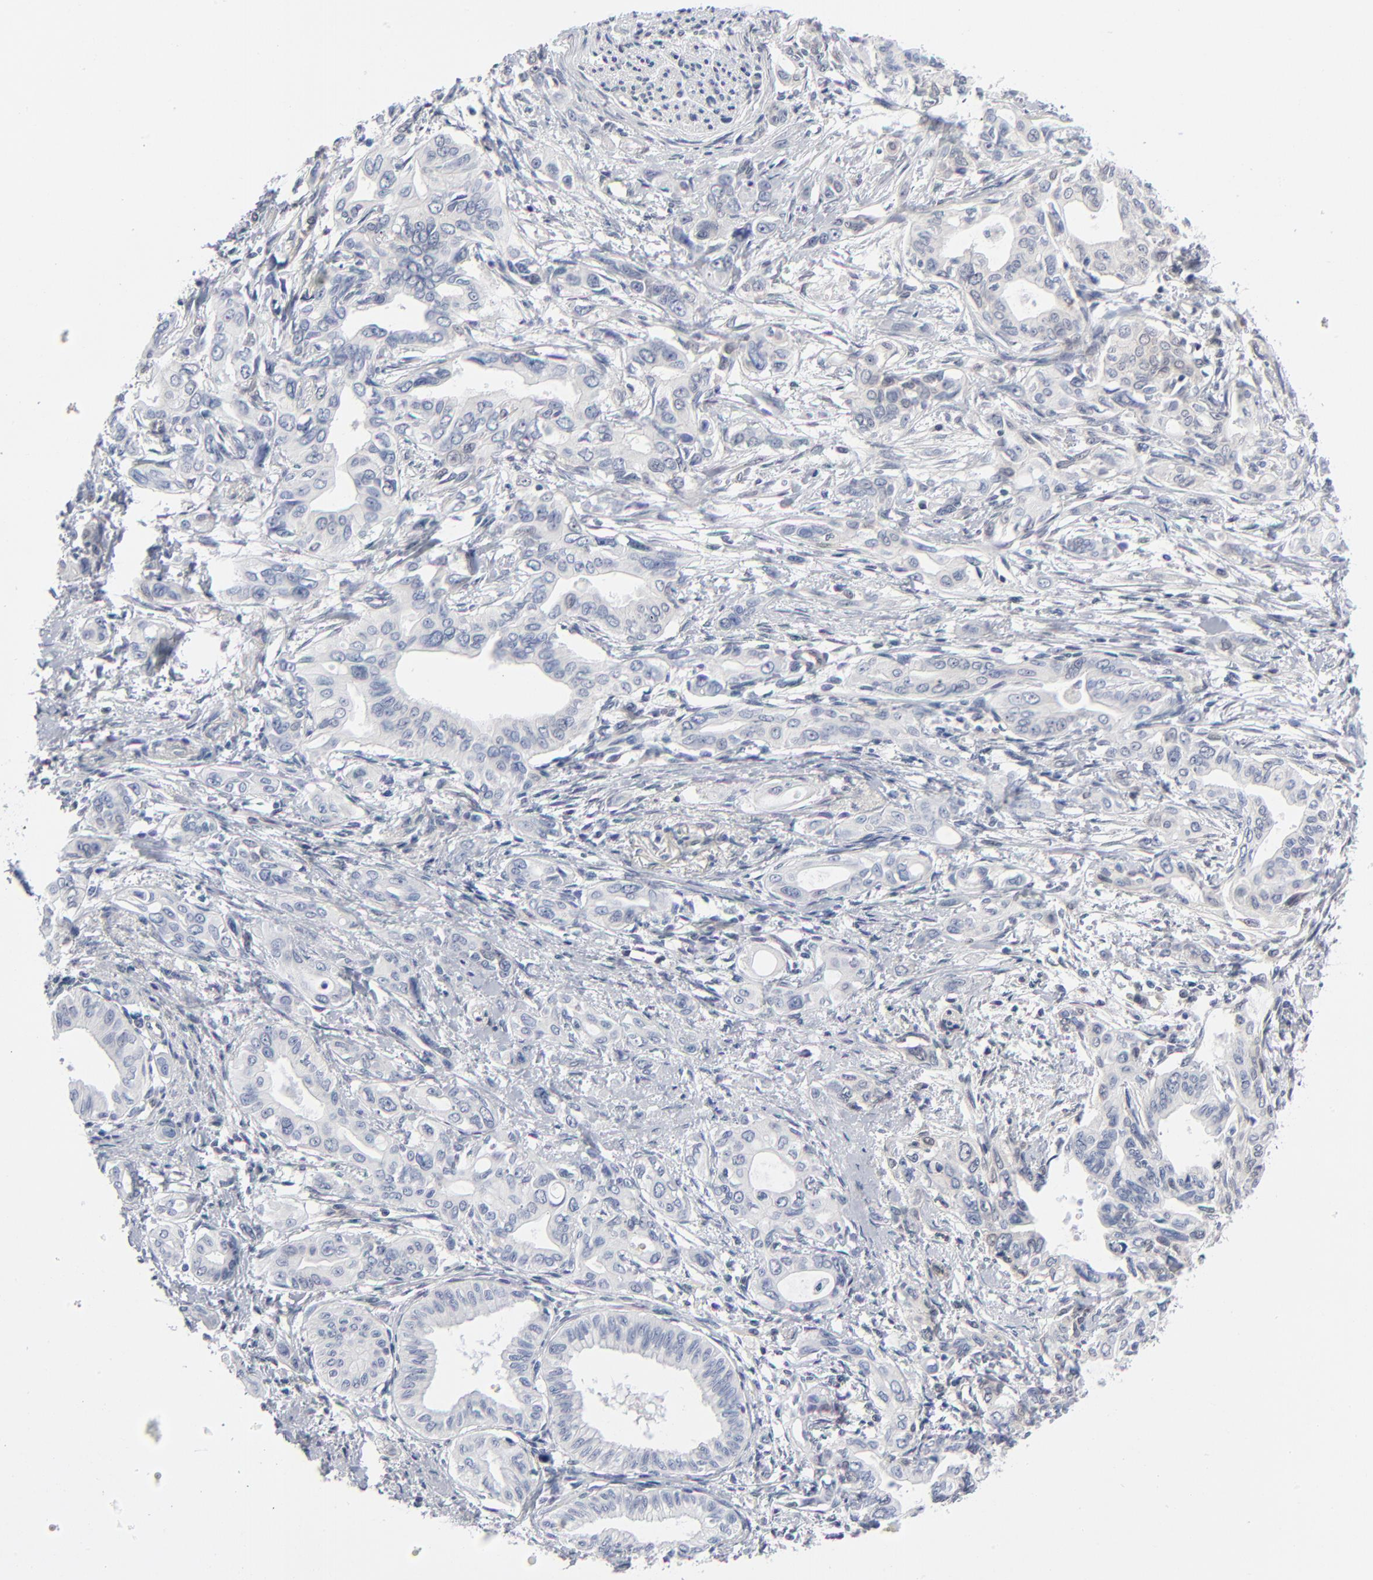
{"staining": {"intensity": "weak", "quantity": "<25%", "location": "cytoplasmic/membranous,nuclear"}, "tissue": "pancreatic cancer", "cell_type": "Tumor cells", "image_type": "cancer", "snomed": [{"axis": "morphology", "description": "Adenocarcinoma, NOS"}, {"axis": "topography", "description": "Pancreas"}], "caption": "A high-resolution image shows immunohistochemistry (IHC) staining of pancreatic adenocarcinoma, which displays no significant staining in tumor cells.", "gene": "RPS6KB1", "patient": {"sex": "female", "age": 60}}